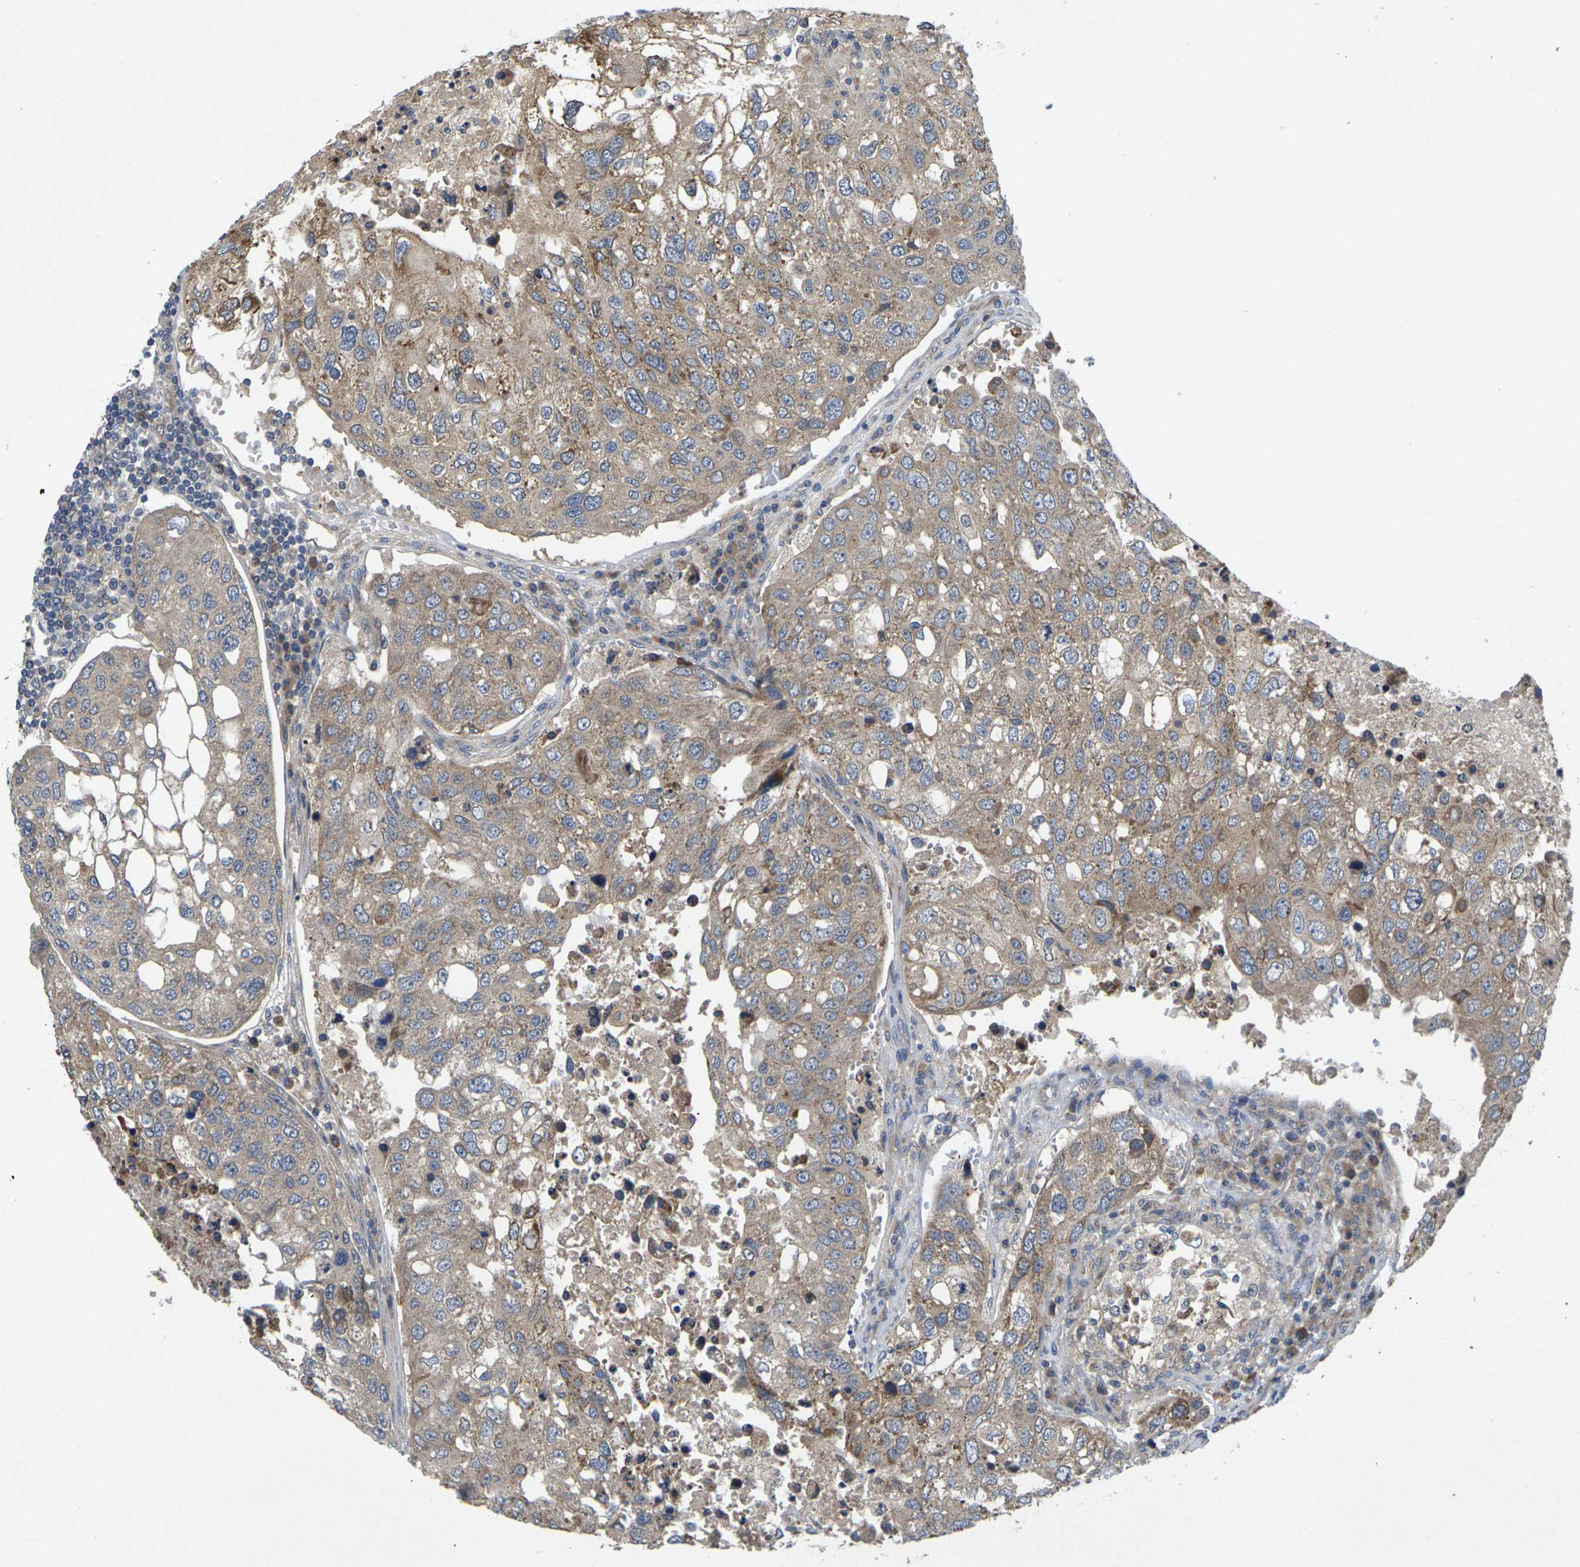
{"staining": {"intensity": "weak", "quantity": ">75%", "location": "cytoplasmic/membranous"}, "tissue": "urothelial cancer", "cell_type": "Tumor cells", "image_type": "cancer", "snomed": [{"axis": "morphology", "description": "Urothelial carcinoma, High grade"}, {"axis": "topography", "description": "Lymph node"}, {"axis": "topography", "description": "Urinary bladder"}], "caption": "This is an image of IHC staining of urothelial carcinoma (high-grade), which shows weak staining in the cytoplasmic/membranous of tumor cells.", "gene": "KIF1B", "patient": {"sex": "male", "age": 51}}